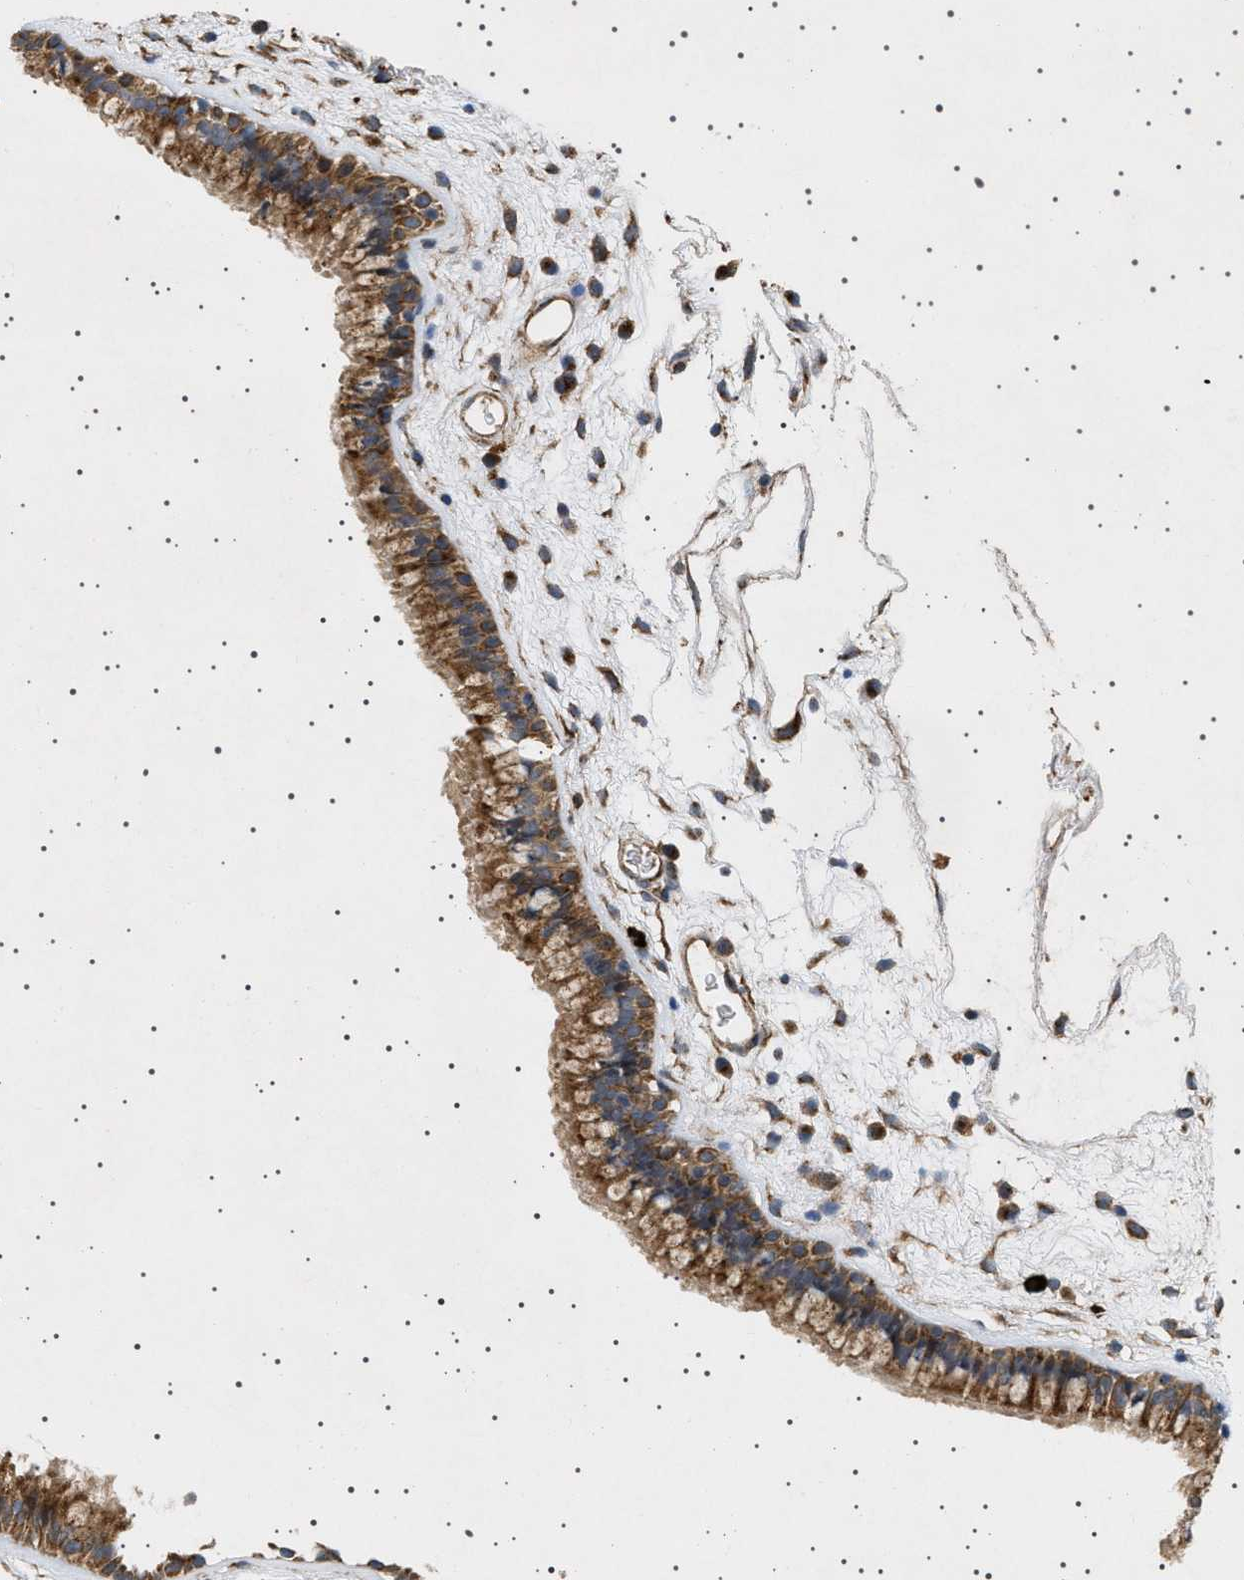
{"staining": {"intensity": "strong", "quantity": ">75%", "location": "cytoplasmic/membranous"}, "tissue": "nasopharynx", "cell_type": "Respiratory epithelial cells", "image_type": "normal", "snomed": [{"axis": "morphology", "description": "Normal tissue, NOS"}, {"axis": "morphology", "description": "Inflammation, NOS"}, {"axis": "topography", "description": "Nasopharynx"}], "caption": "The micrograph reveals staining of normal nasopharynx, revealing strong cytoplasmic/membranous protein expression (brown color) within respiratory epithelial cells. The protein of interest is shown in brown color, while the nuclei are stained blue.", "gene": "CCDC186", "patient": {"sex": "male", "age": 48}}